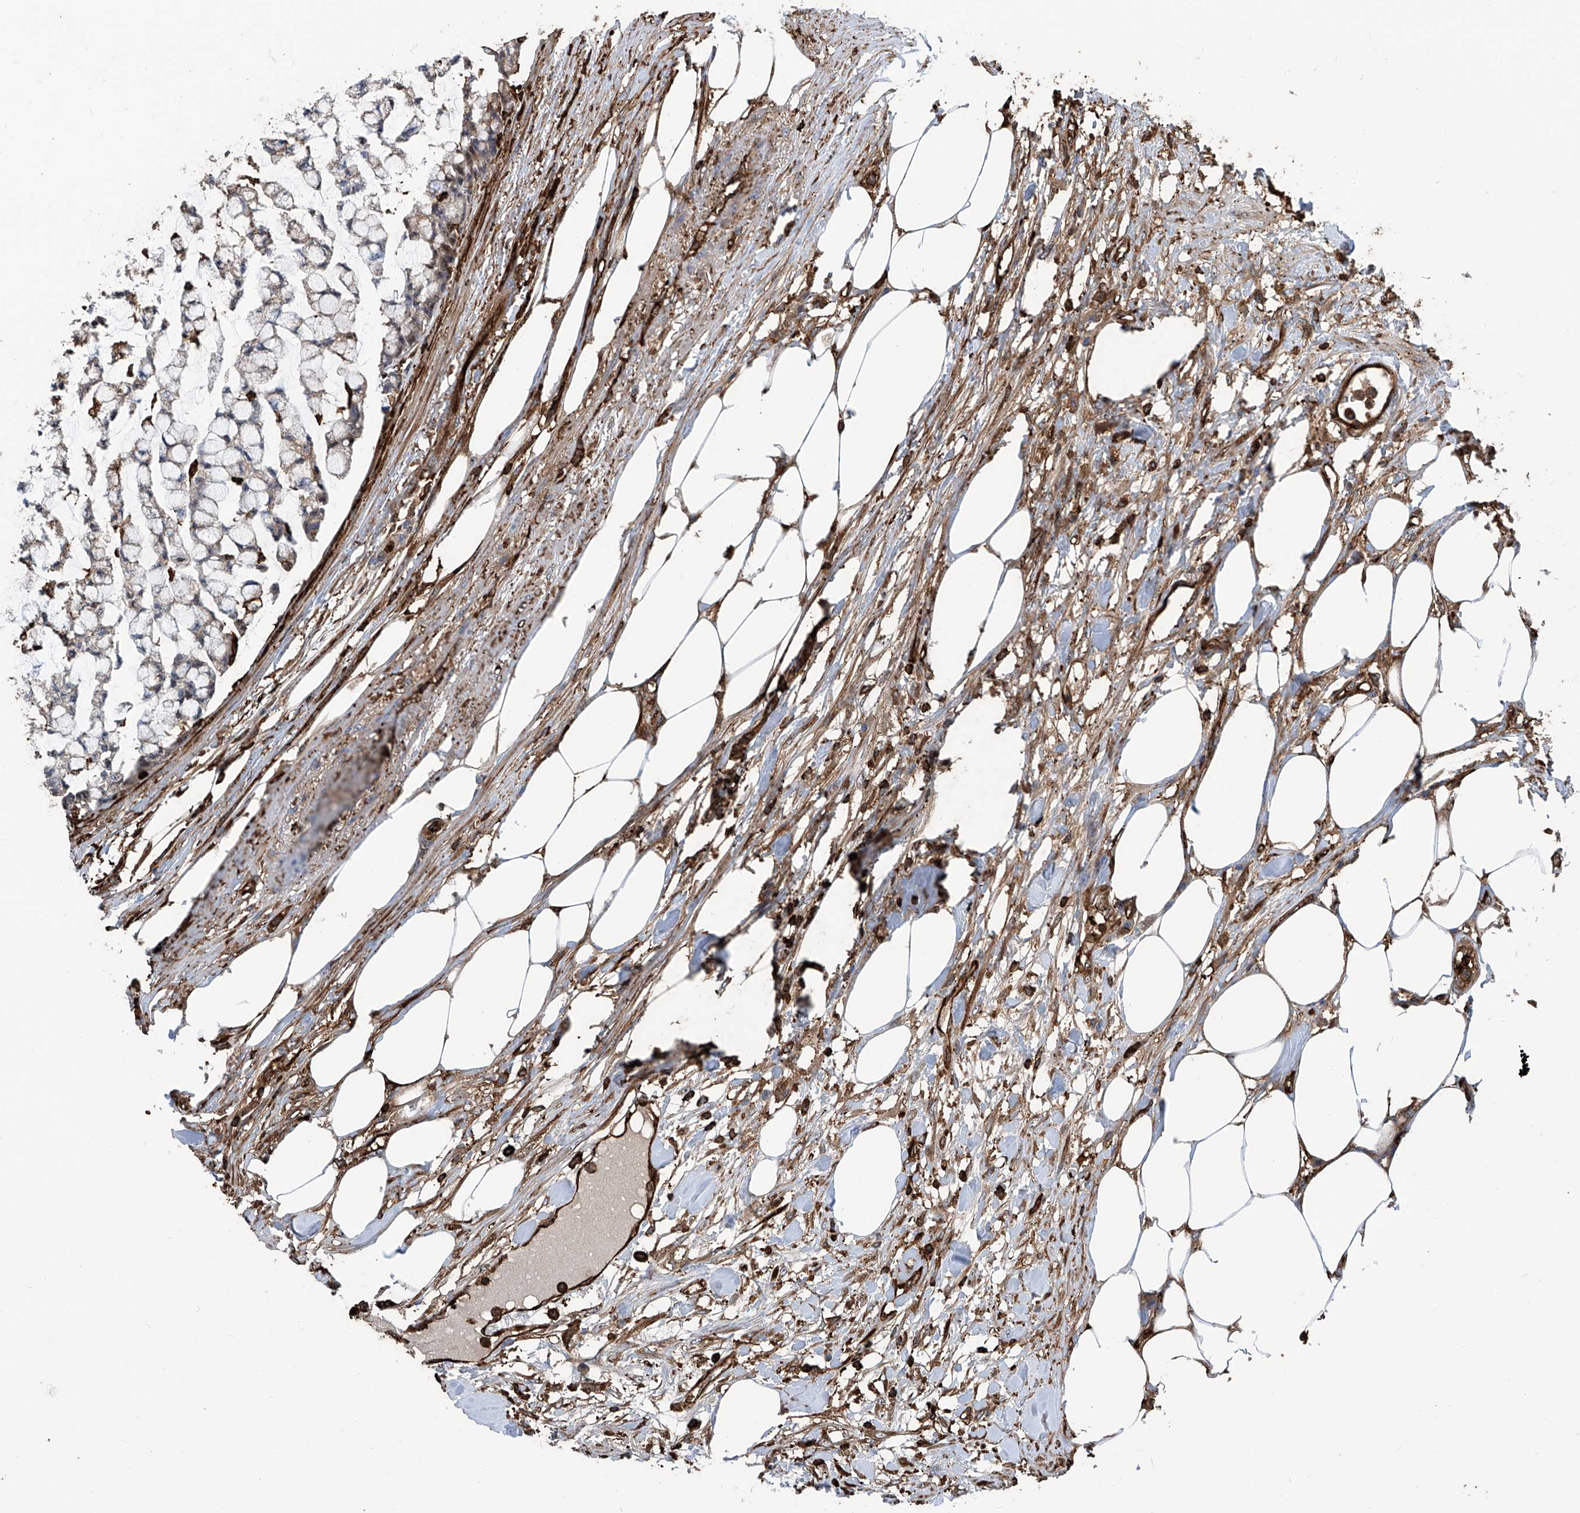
{"staining": {"intensity": "weak", "quantity": "25%-75%", "location": "cytoplasmic/membranous"}, "tissue": "colorectal cancer", "cell_type": "Tumor cells", "image_type": "cancer", "snomed": [{"axis": "morphology", "description": "Adenocarcinoma, NOS"}, {"axis": "topography", "description": "Colon"}], "caption": "Weak cytoplasmic/membranous protein positivity is present in approximately 25%-75% of tumor cells in colorectal cancer.", "gene": "ZNF484", "patient": {"sex": "female", "age": 84}}